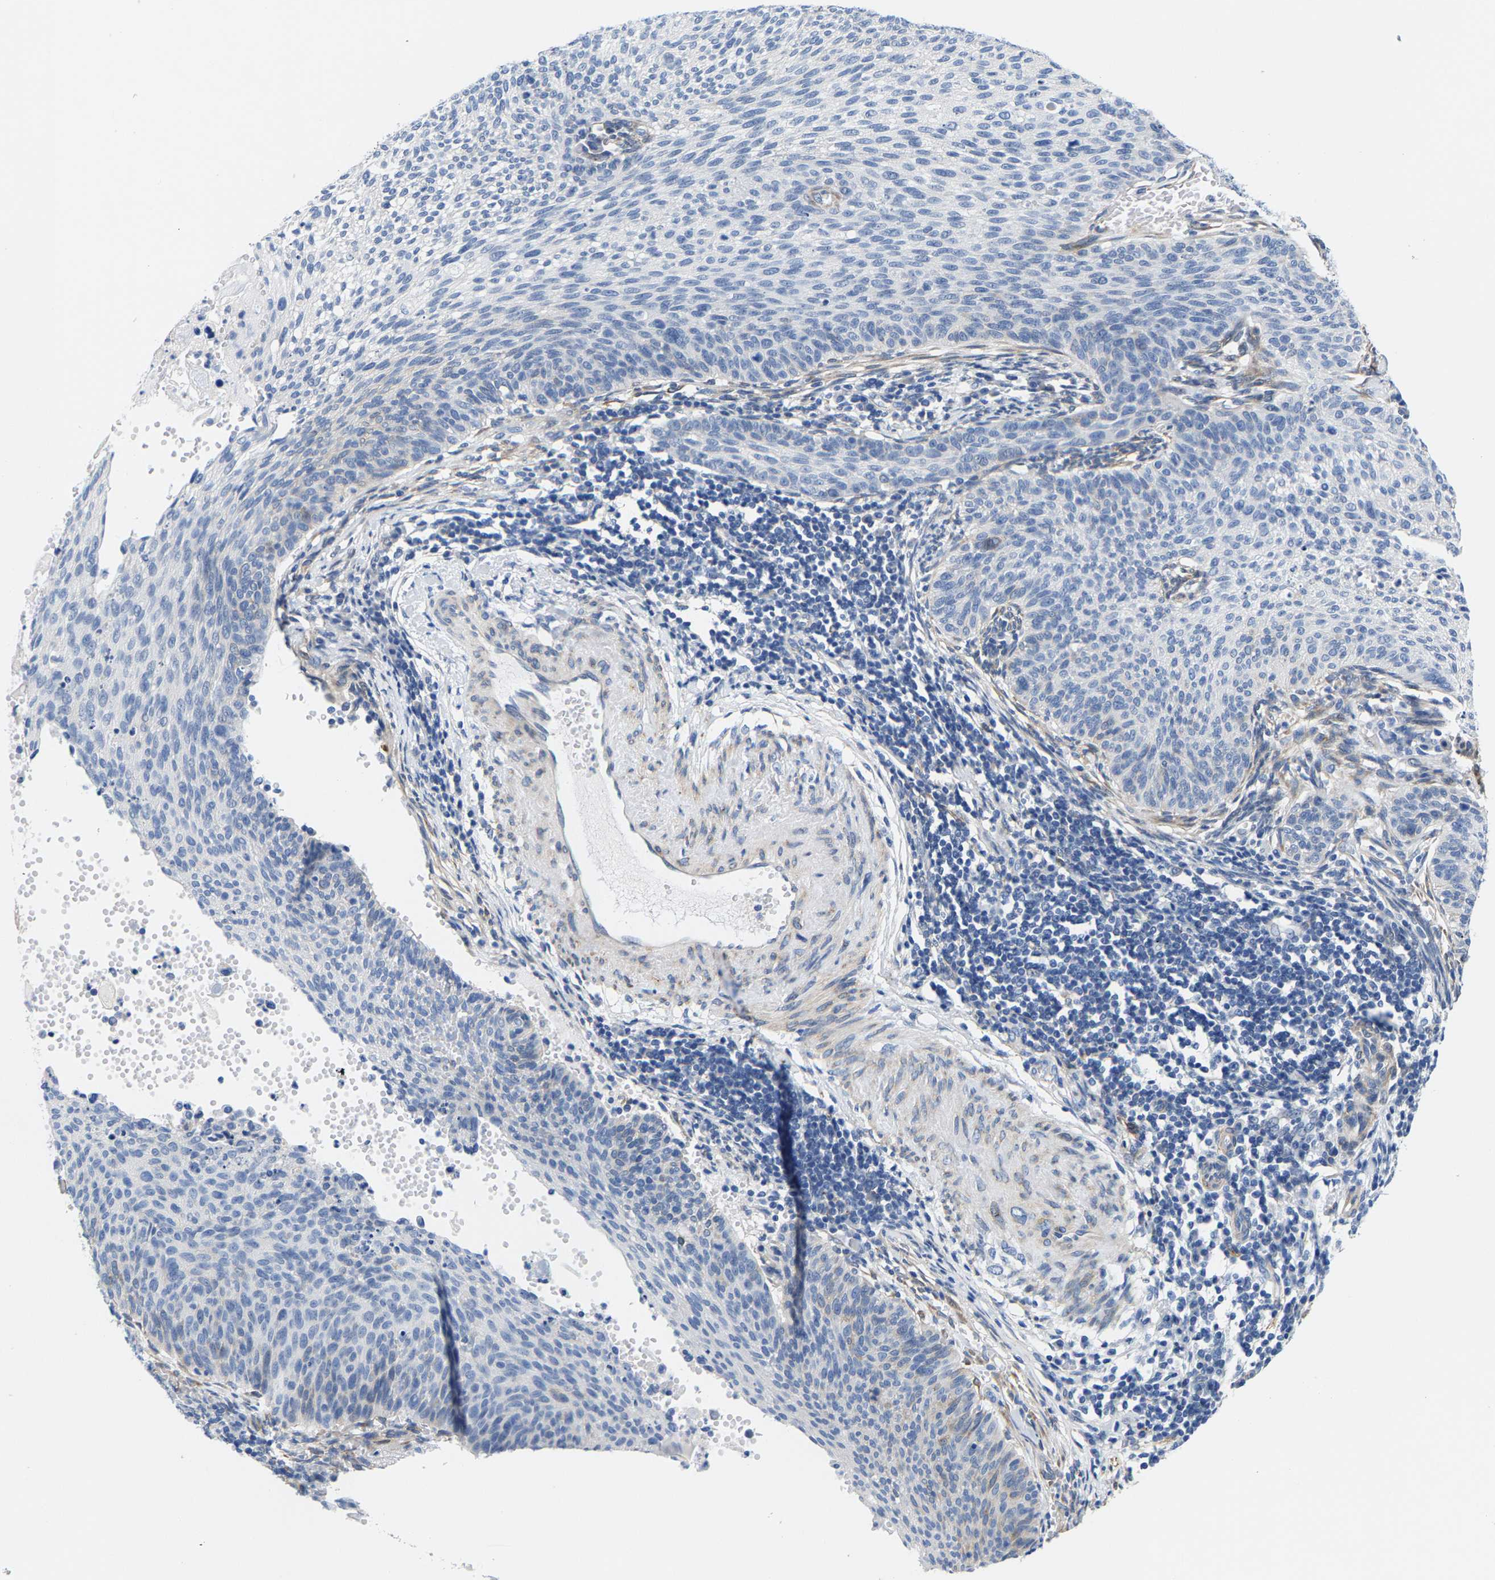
{"staining": {"intensity": "negative", "quantity": "none", "location": "none"}, "tissue": "cervical cancer", "cell_type": "Tumor cells", "image_type": "cancer", "snomed": [{"axis": "morphology", "description": "Squamous cell carcinoma, NOS"}, {"axis": "topography", "description": "Cervix"}], "caption": "Tumor cells are negative for protein expression in human cervical cancer (squamous cell carcinoma). (Stains: DAB immunohistochemistry (IHC) with hematoxylin counter stain, Microscopy: brightfield microscopy at high magnification).", "gene": "DSCAM", "patient": {"sex": "female", "age": 70}}